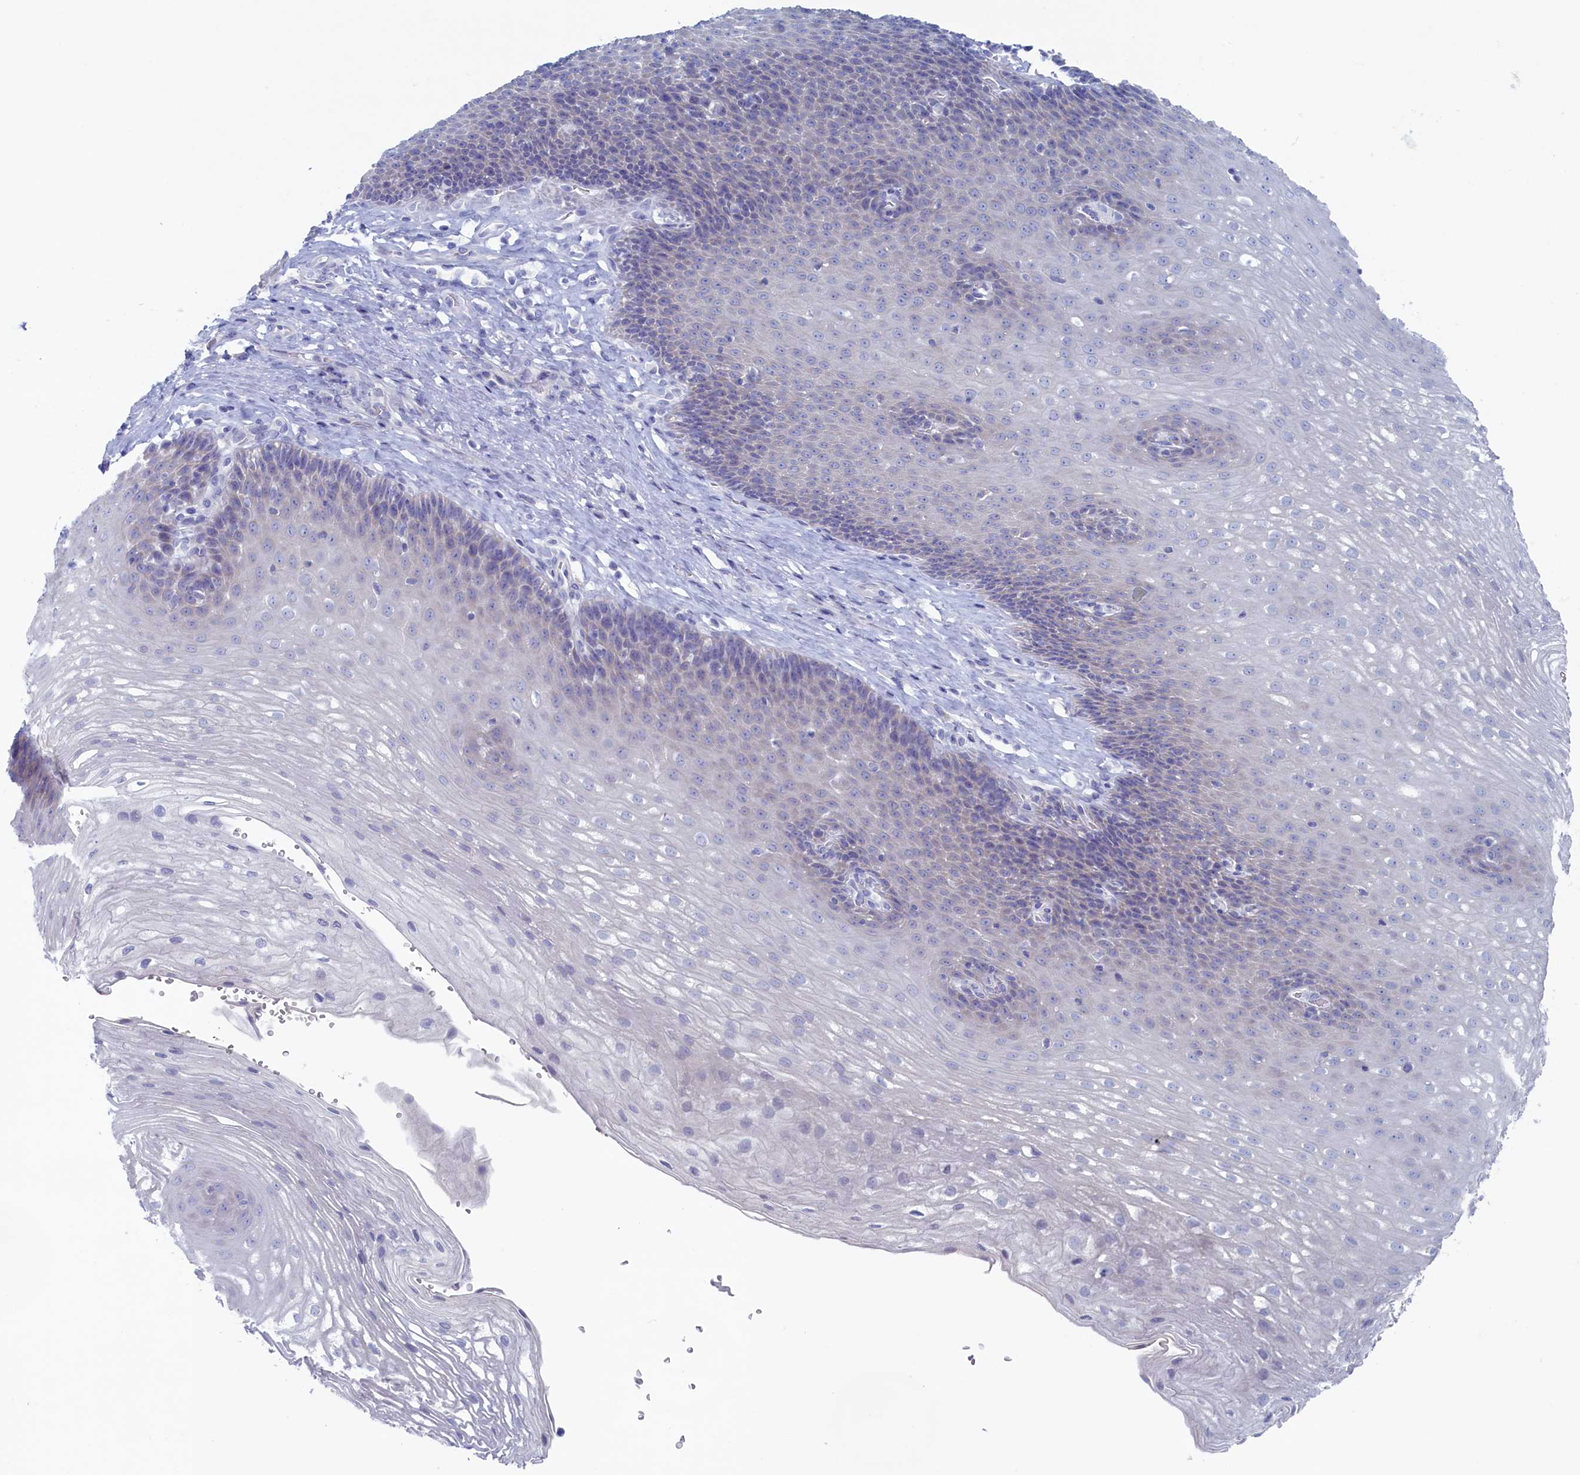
{"staining": {"intensity": "negative", "quantity": "none", "location": "none"}, "tissue": "esophagus", "cell_type": "Squamous epithelial cells", "image_type": "normal", "snomed": [{"axis": "morphology", "description": "Normal tissue, NOS"}, {"axis": "topography", "description": "Esophagus"}], "caption": "Micrograph shows no significant protein expression in squamous epithelial cells of benign esophagus. Nuclei are stained in blue.", "gene": "WDR76", "patient": {"sex": "female", "age": 66}}